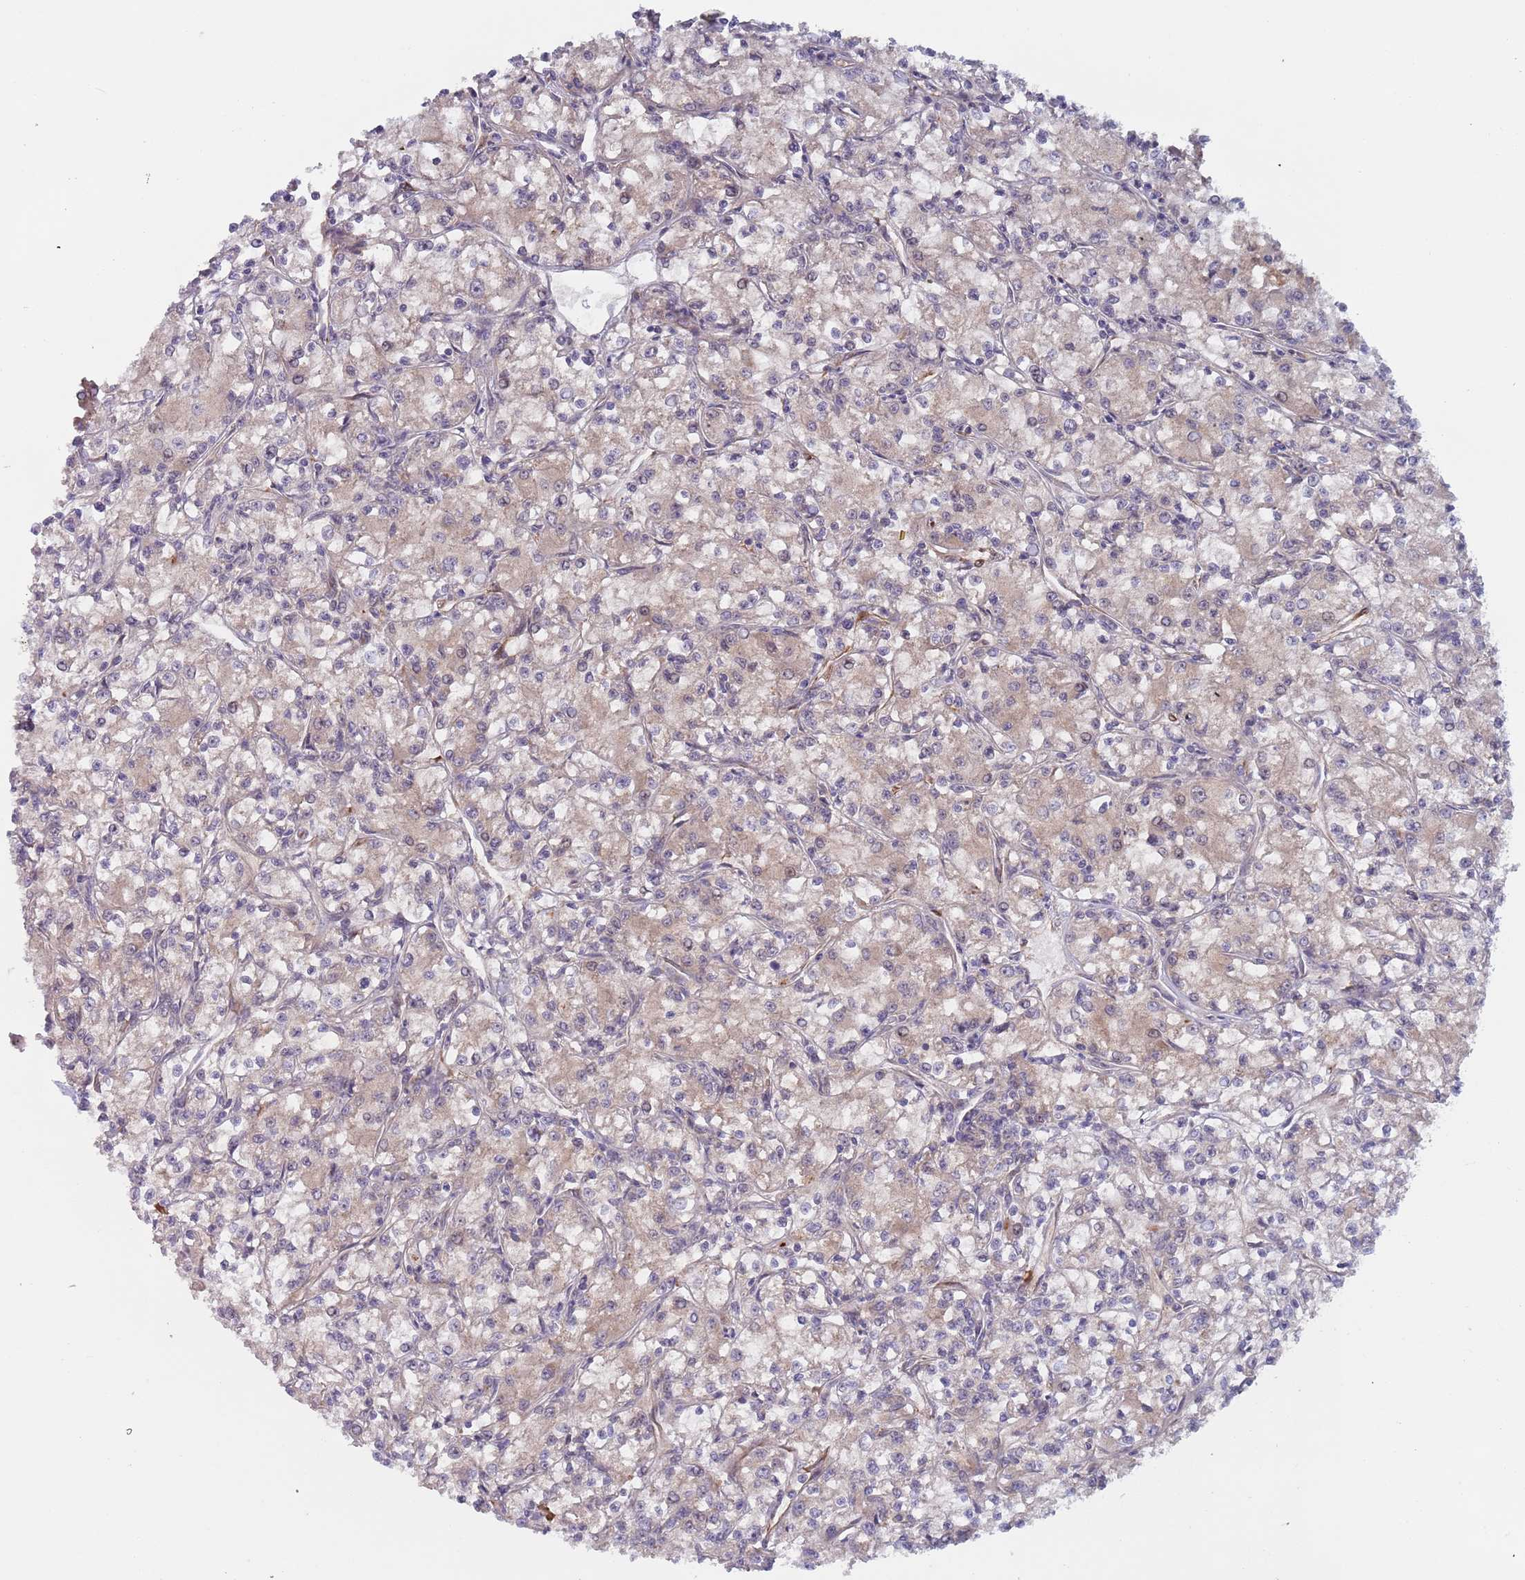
{"staining": {"intensity": "weak", "quantity": "<25%", "location": "cytoplasmic/membranous"}, "tissue": "renal cancer", "cell_type": "Tumor cells", "image_type": "cancer", "snomed": [{"axis": "morphology", "description": "Adenocarcinoma, NOS"}, {"axis": "topography", "description": "Kidney"}], "caption": "Protein analysis of renal cancer (adenocarcinoma) demonstrates no significant expression in tumor cells.", "gene": "ZNF140", "patient": {"sex": "female", "age": 59}}